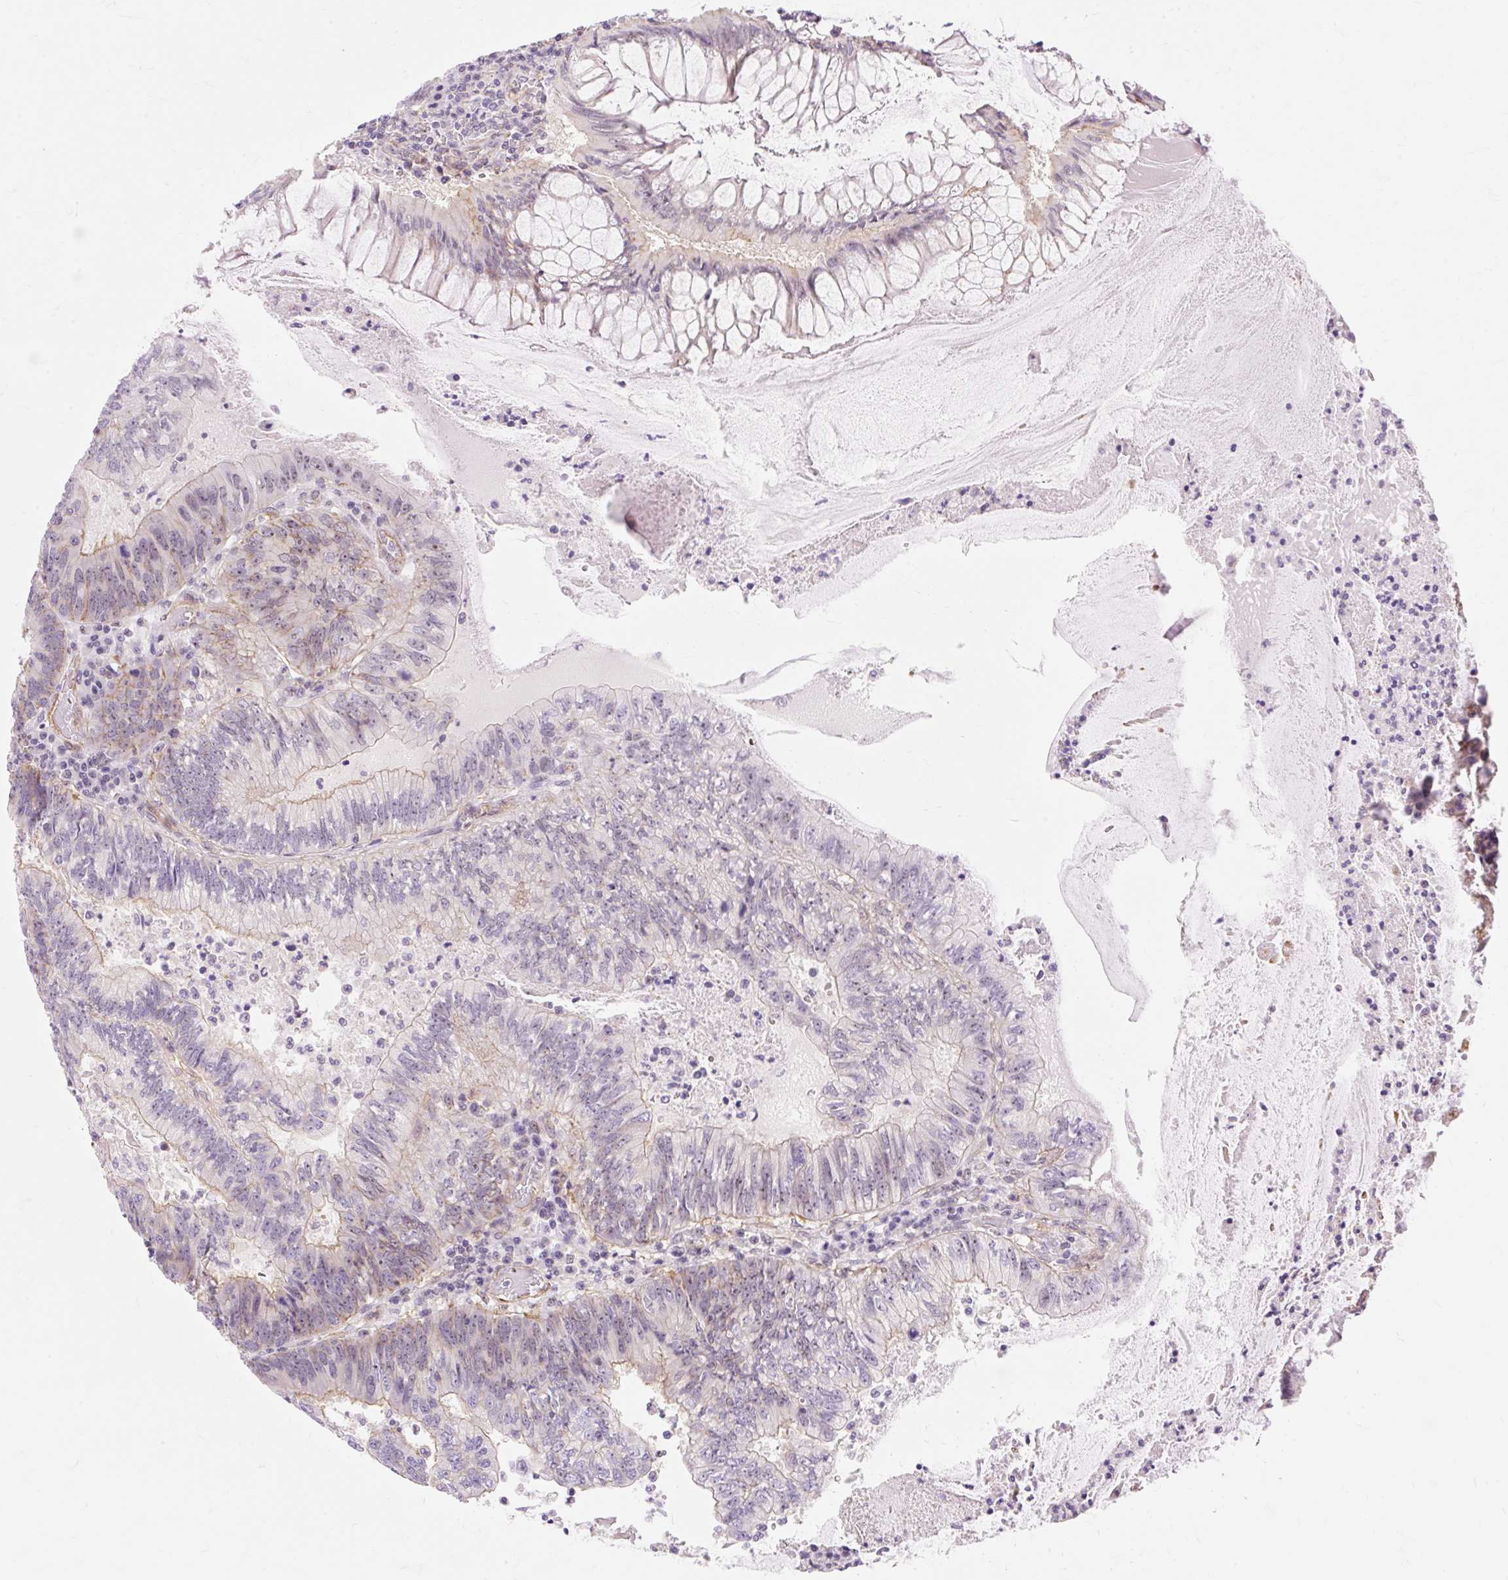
{"staining": {"intensity": "weak", "quantity": "25%-75%", "location": "cytoplasmic/membranous,nuclear"}, "tissue": "colorectal cancer", "cell_type": "Tumor cells", "image_type": "cancer", "snomed": [{"axis": "morphology", "description": "Adenocarcinoma, NOS"}, {"axis": "topography", "description": "Colon"}], "caption": "Human colorectal cancer stained with a protein marker displays weak staining in tumor cells.", "gene": "OBP2A", "patient": {"sex": "male", "age": 67}}